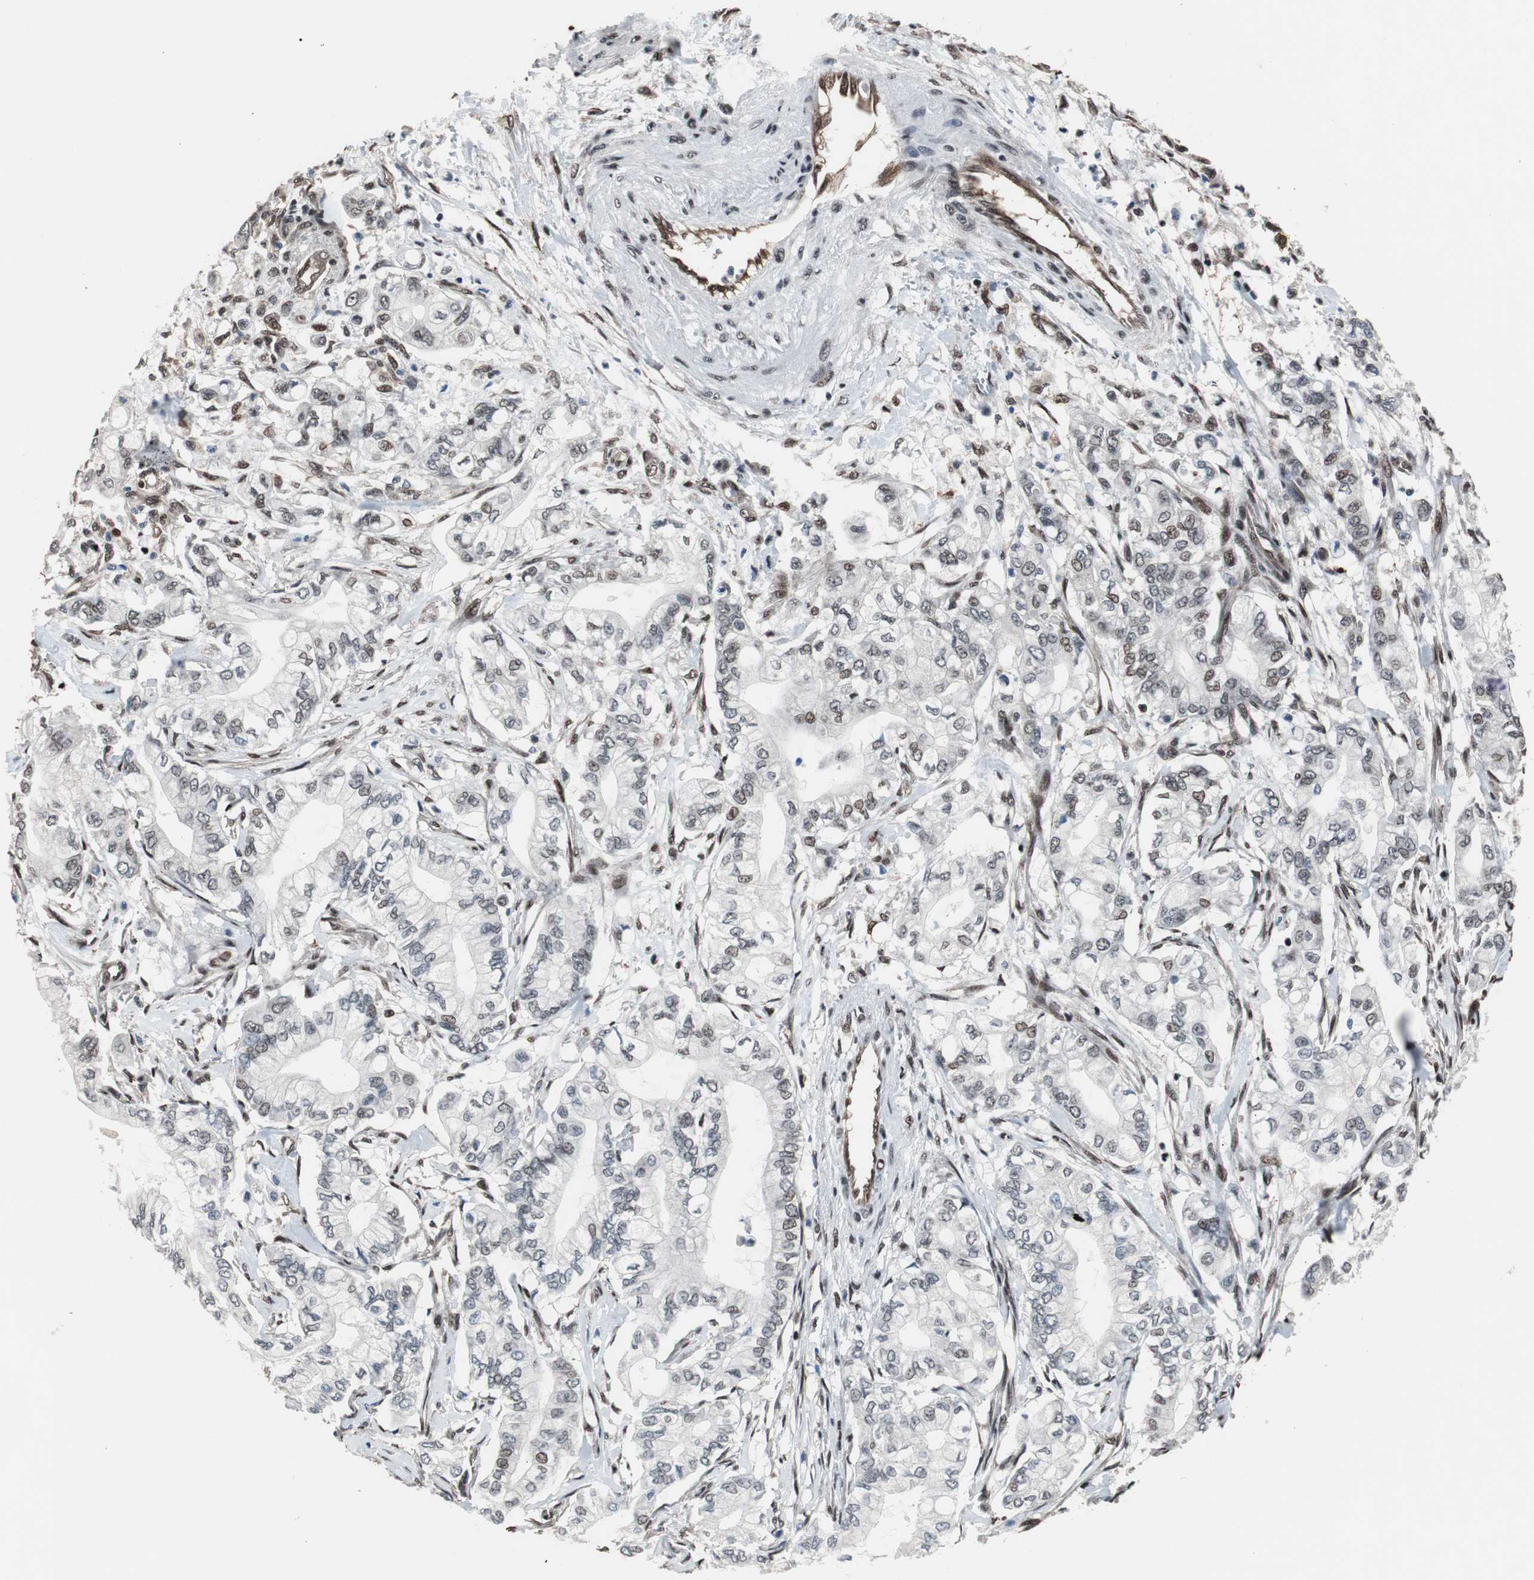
{"staining": {"intensity": "weak", "quantity": "<25%", "location": "nuclear"}, "tissue": "pancreatic cancer", "cell_type": "Tumor cells", "image_type": "cancer", "snomed": [{"axis": "morphology", "description": "Adenocarcinoma, NOS"}, {"axis": "topography", "description": "Pancreas"}], "caption": "Tumor cells are negative for protein expression in human pancreatic adenocarcinoma. (Immunohistochemistry (ihc), brightfield microscopy, high magnification).", "gene": "POGZ", "patient": {"sex": "male", "age": 70}}